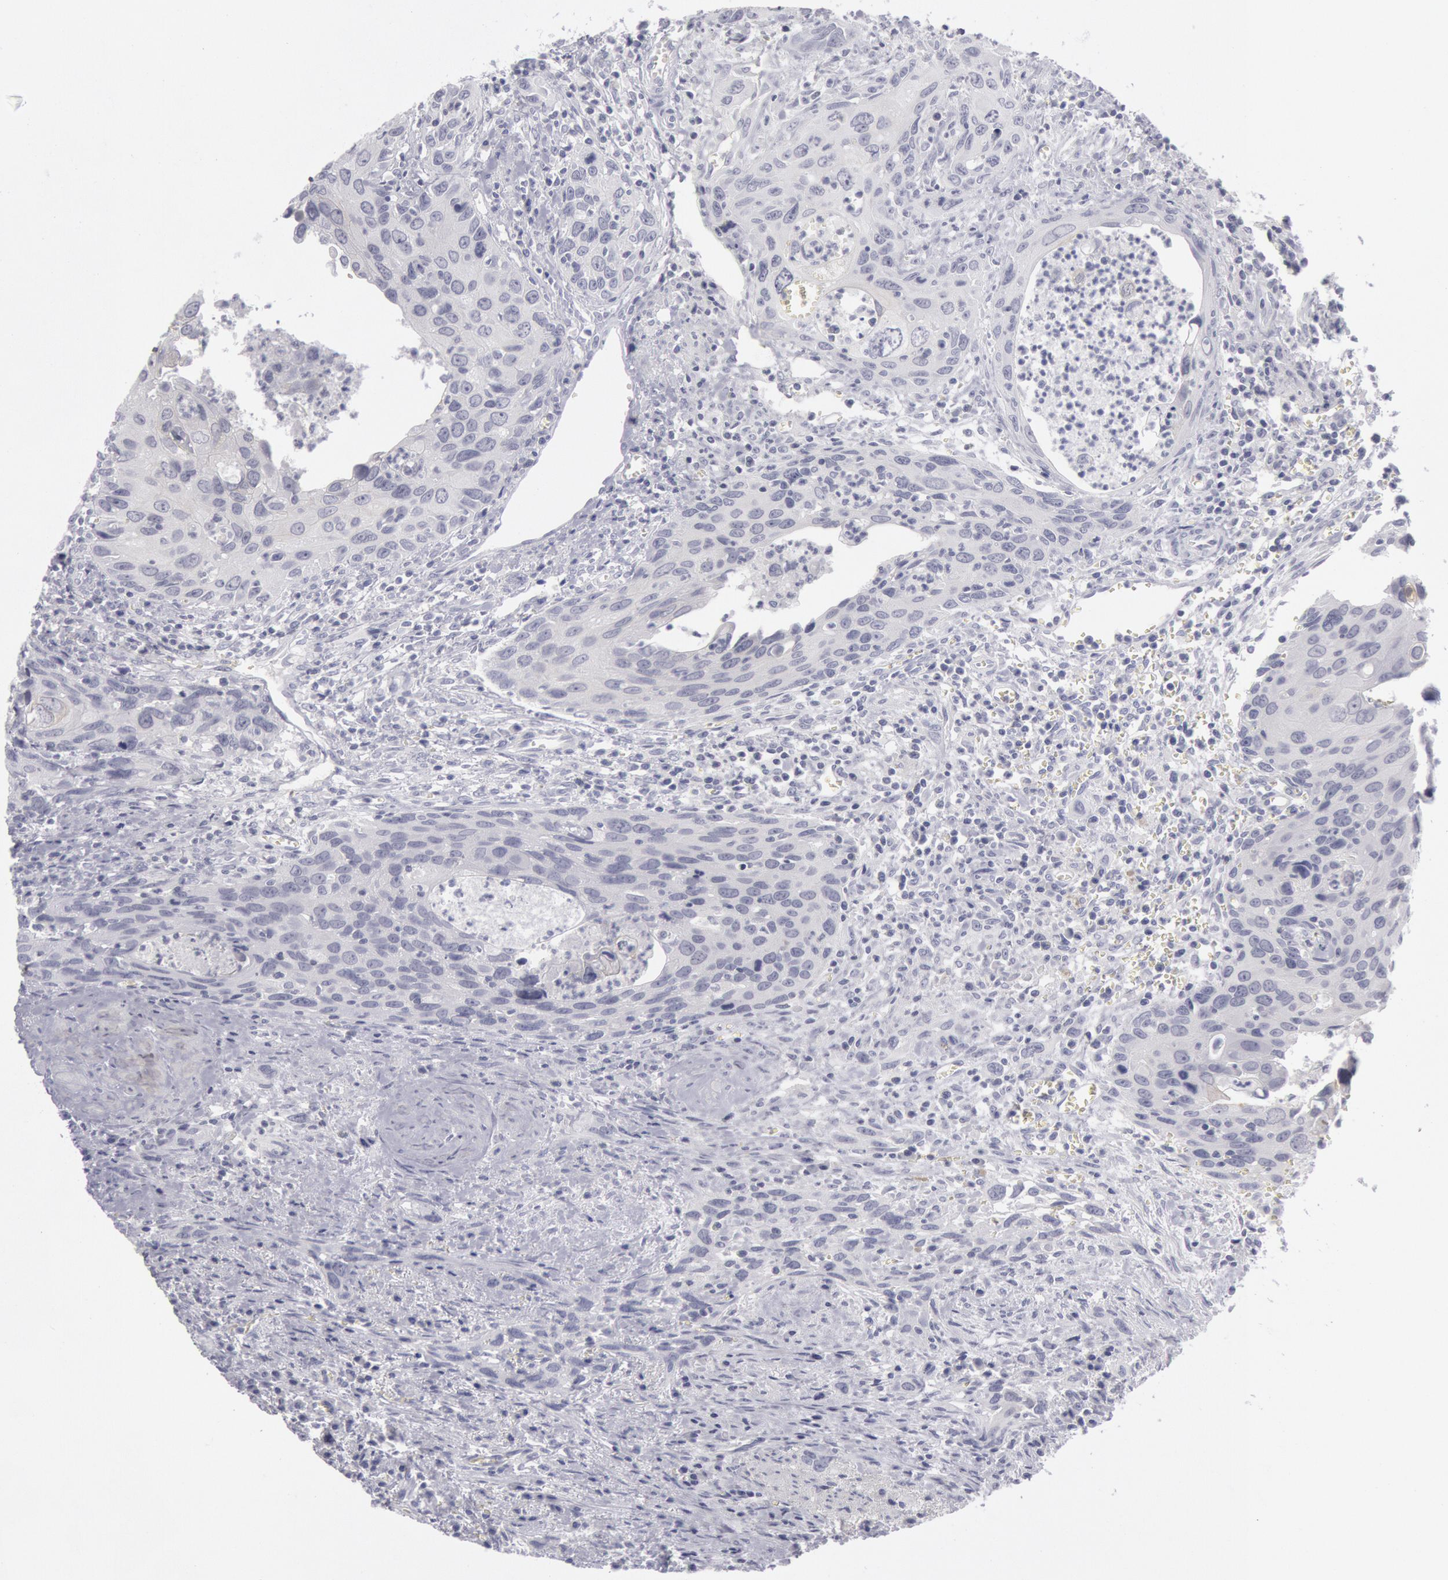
{"staining": {"intensity": "negative", "quantity": "none", "location": "none"}, "tissue": "urothelial cancer", "cell_type": "Tumor cells", "image_type": "cancer", "snomed": [{"axis": "morphology", "description": "Urothelial carcinoma, High grade"}, {"axis": "topography", "description": "Urinary bladder"}], "caption": "Immunohistochemical staining of human urothelial cancer exhibits no significant expression in tumor cells.", "gene": "KRT16", "patient": {"sex": "male", "age": 71}}